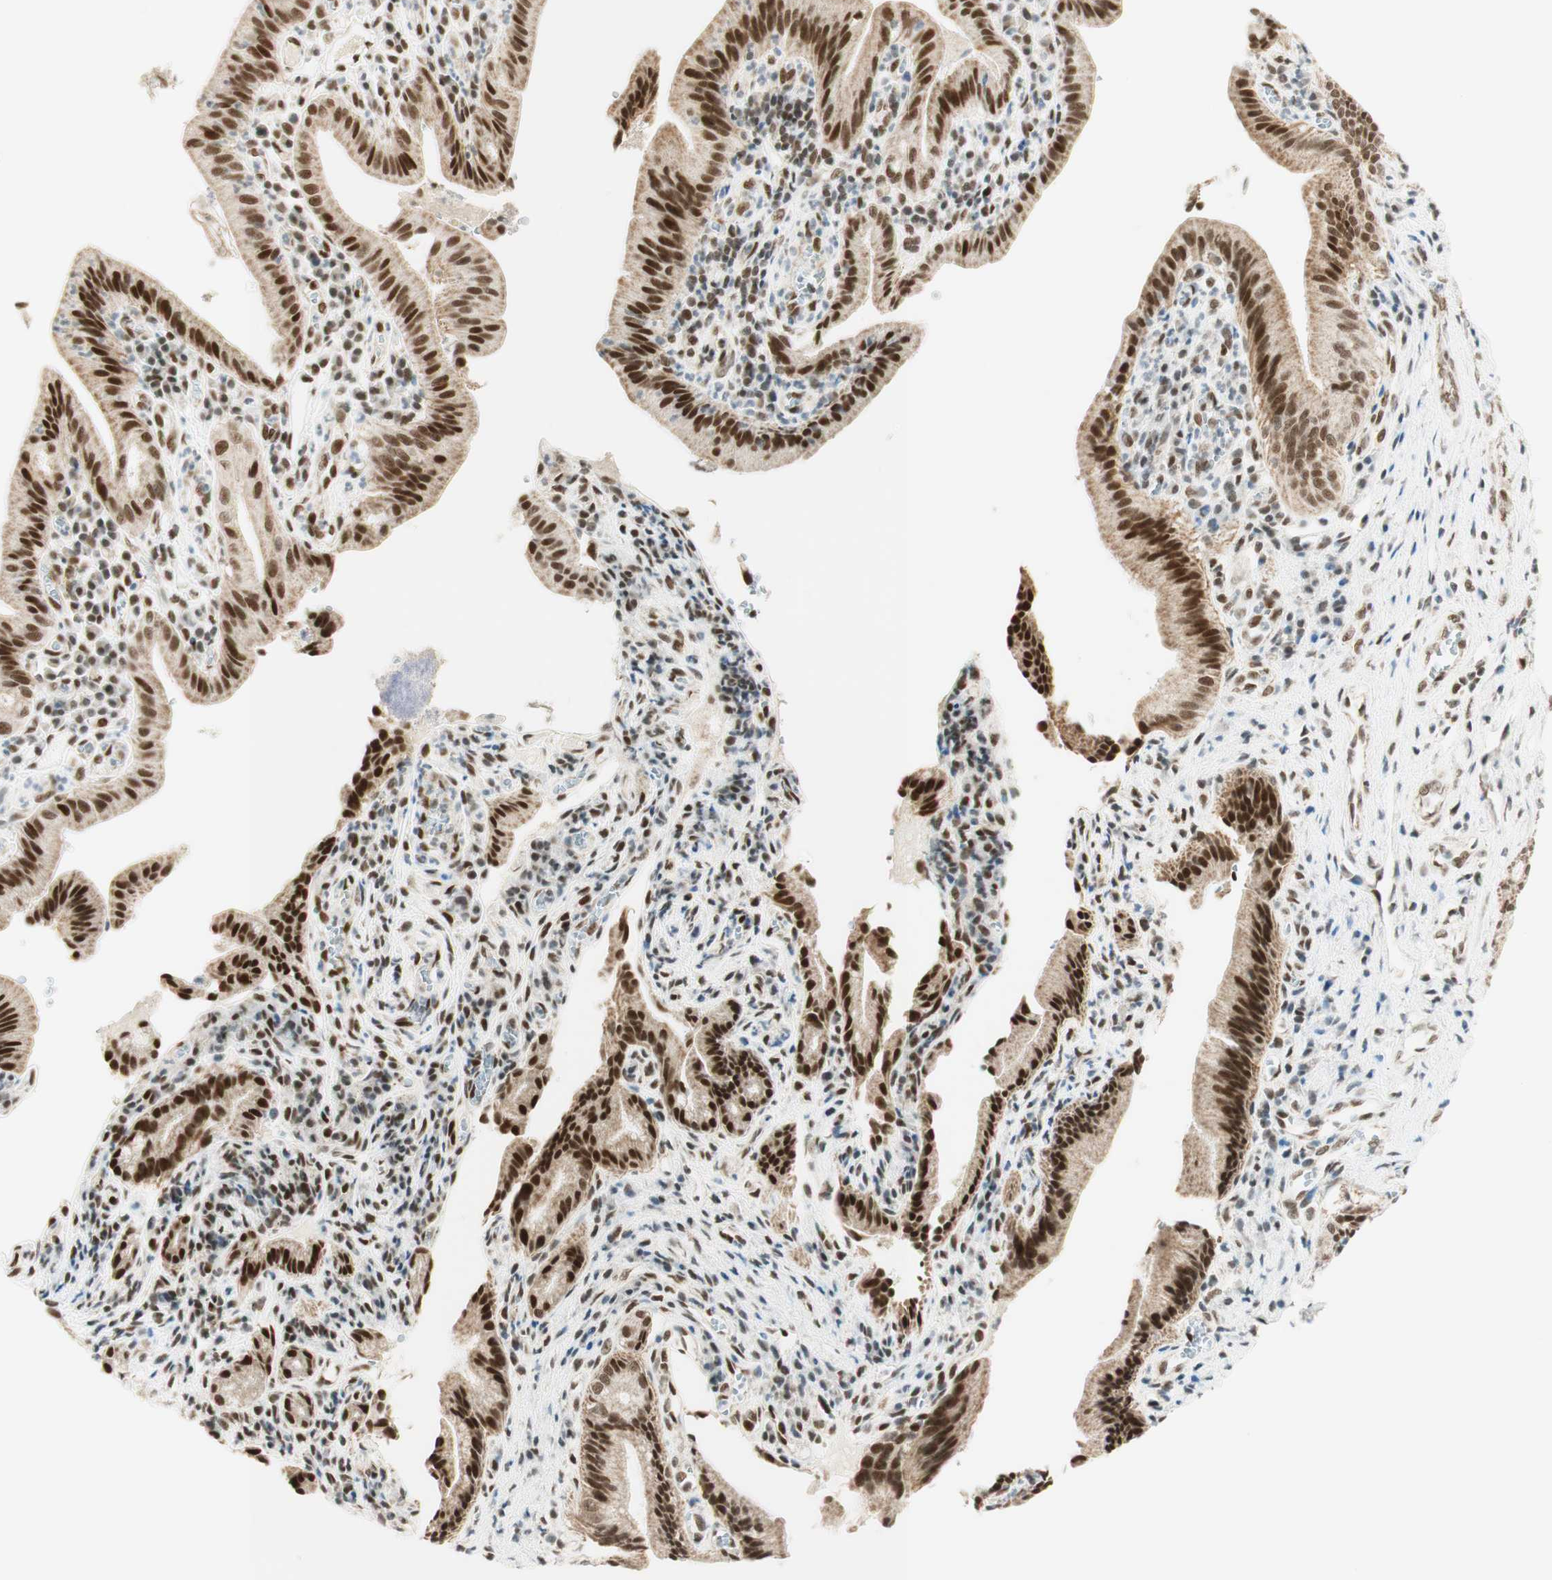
{"staining": {"intensity": "strong", "quantity": ">75%", "location": "nuclear"}, "tissue": "pancreatic cancer", "cell_type": "Tumor cells", "image_type": "cancer", "snomed": [{"axis": "morphology", "description": "Adenocarcinoma, NOS"}, {"axis": "topography", "description": "Pancreas"}], "caption": "Protein staining shows strong nuclear expression in about >75% of tumor cells in pancreatic cancer (adenocarcinoma).", "gene": "ZNF782", "patient": {"sex": "female", "age": 75}}